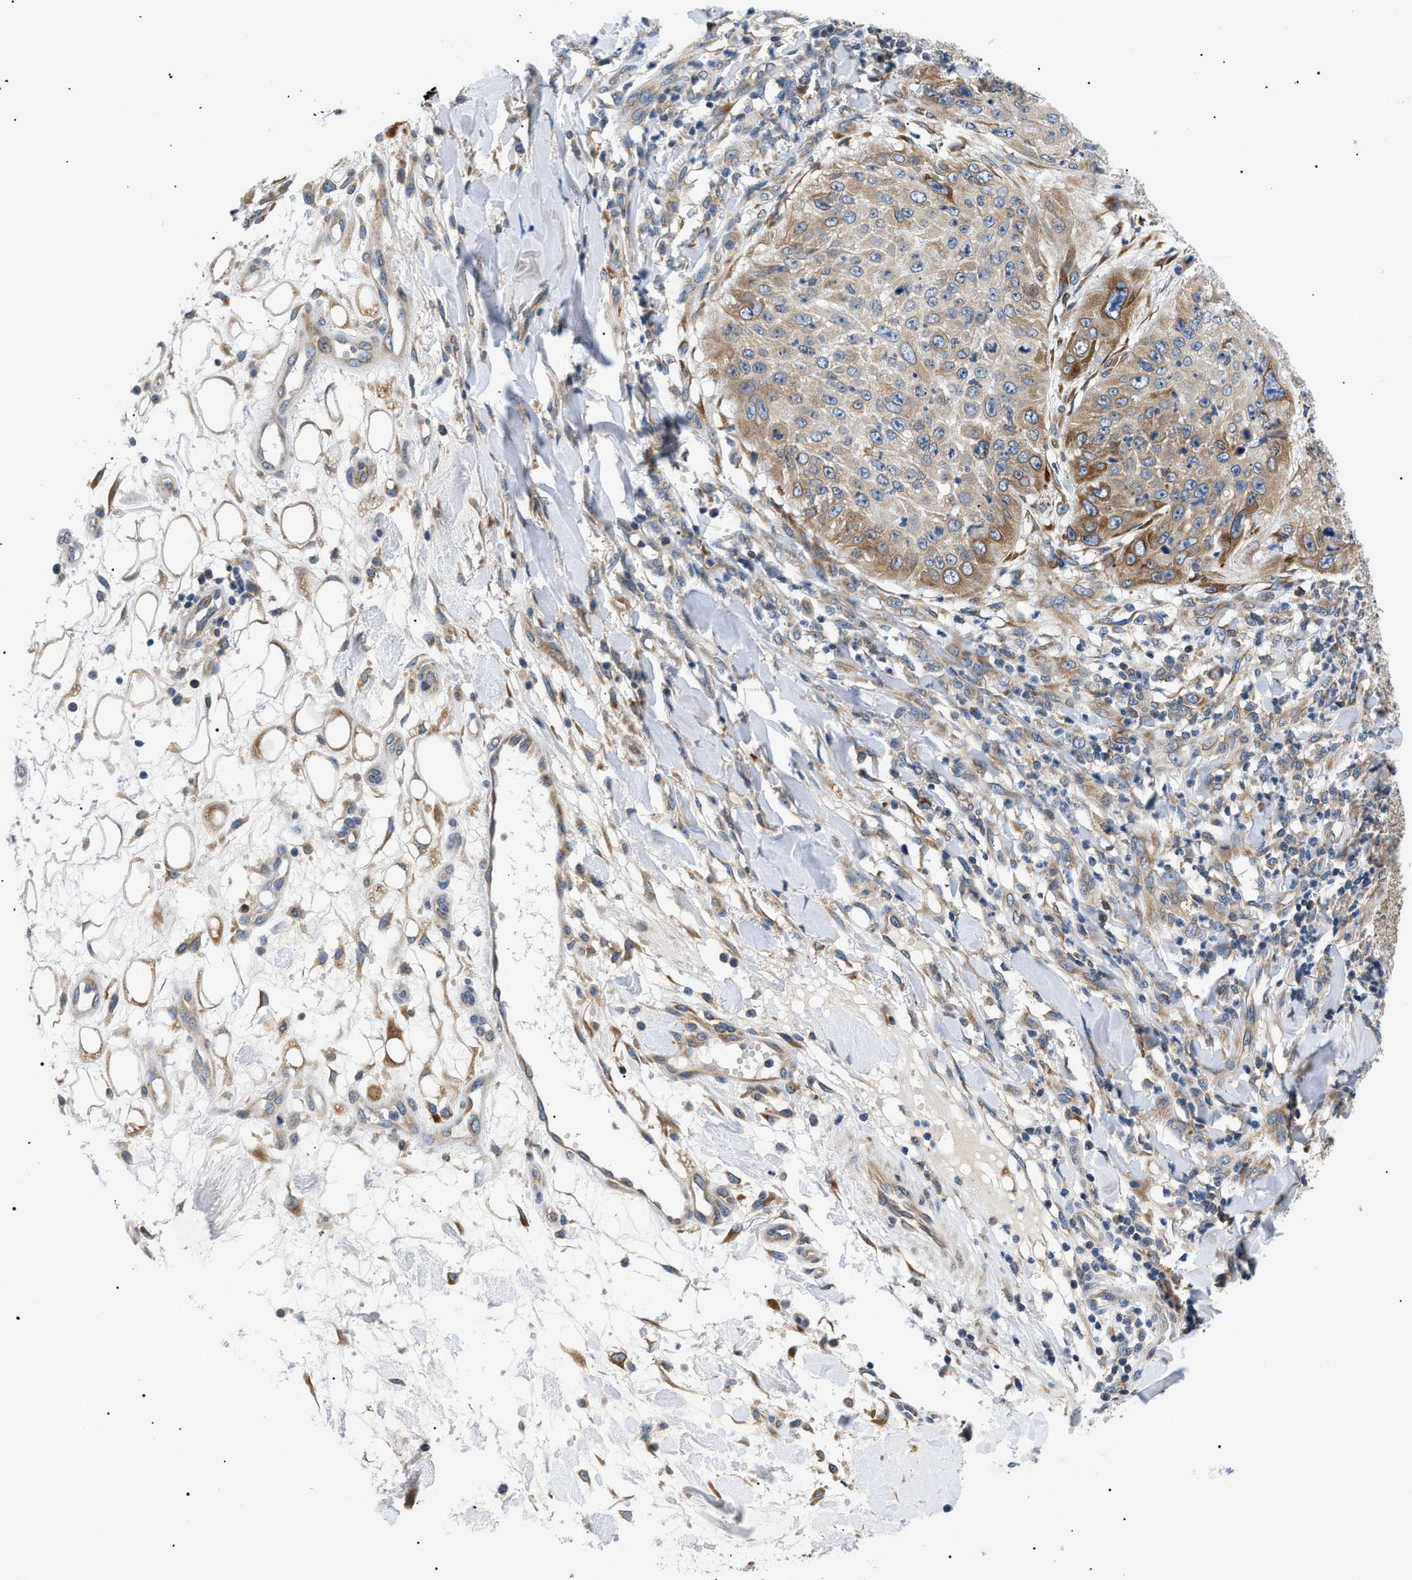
{"staining": {"intensity": "moderate", "quantity": "25%-75%", "location": "cytoplasmic/membranous"}, "tissue": "skin cancer", "cell_type": "Tumor cells", "image_type": "cancer", "snomed": [{"axis": "morphology", "description": "Squamous cell carcinoma, NOS"}, {"axis": "topography", "description": "Skin"}], "caption": "Immunohistochemical staining of skin cancer displays medium levels of moderate cytoplasmic/membranous protein positivity in about 25%-75% of tumor cells.", "gene": "DERL1", "patient": {"sex": "female", "age": 80}}